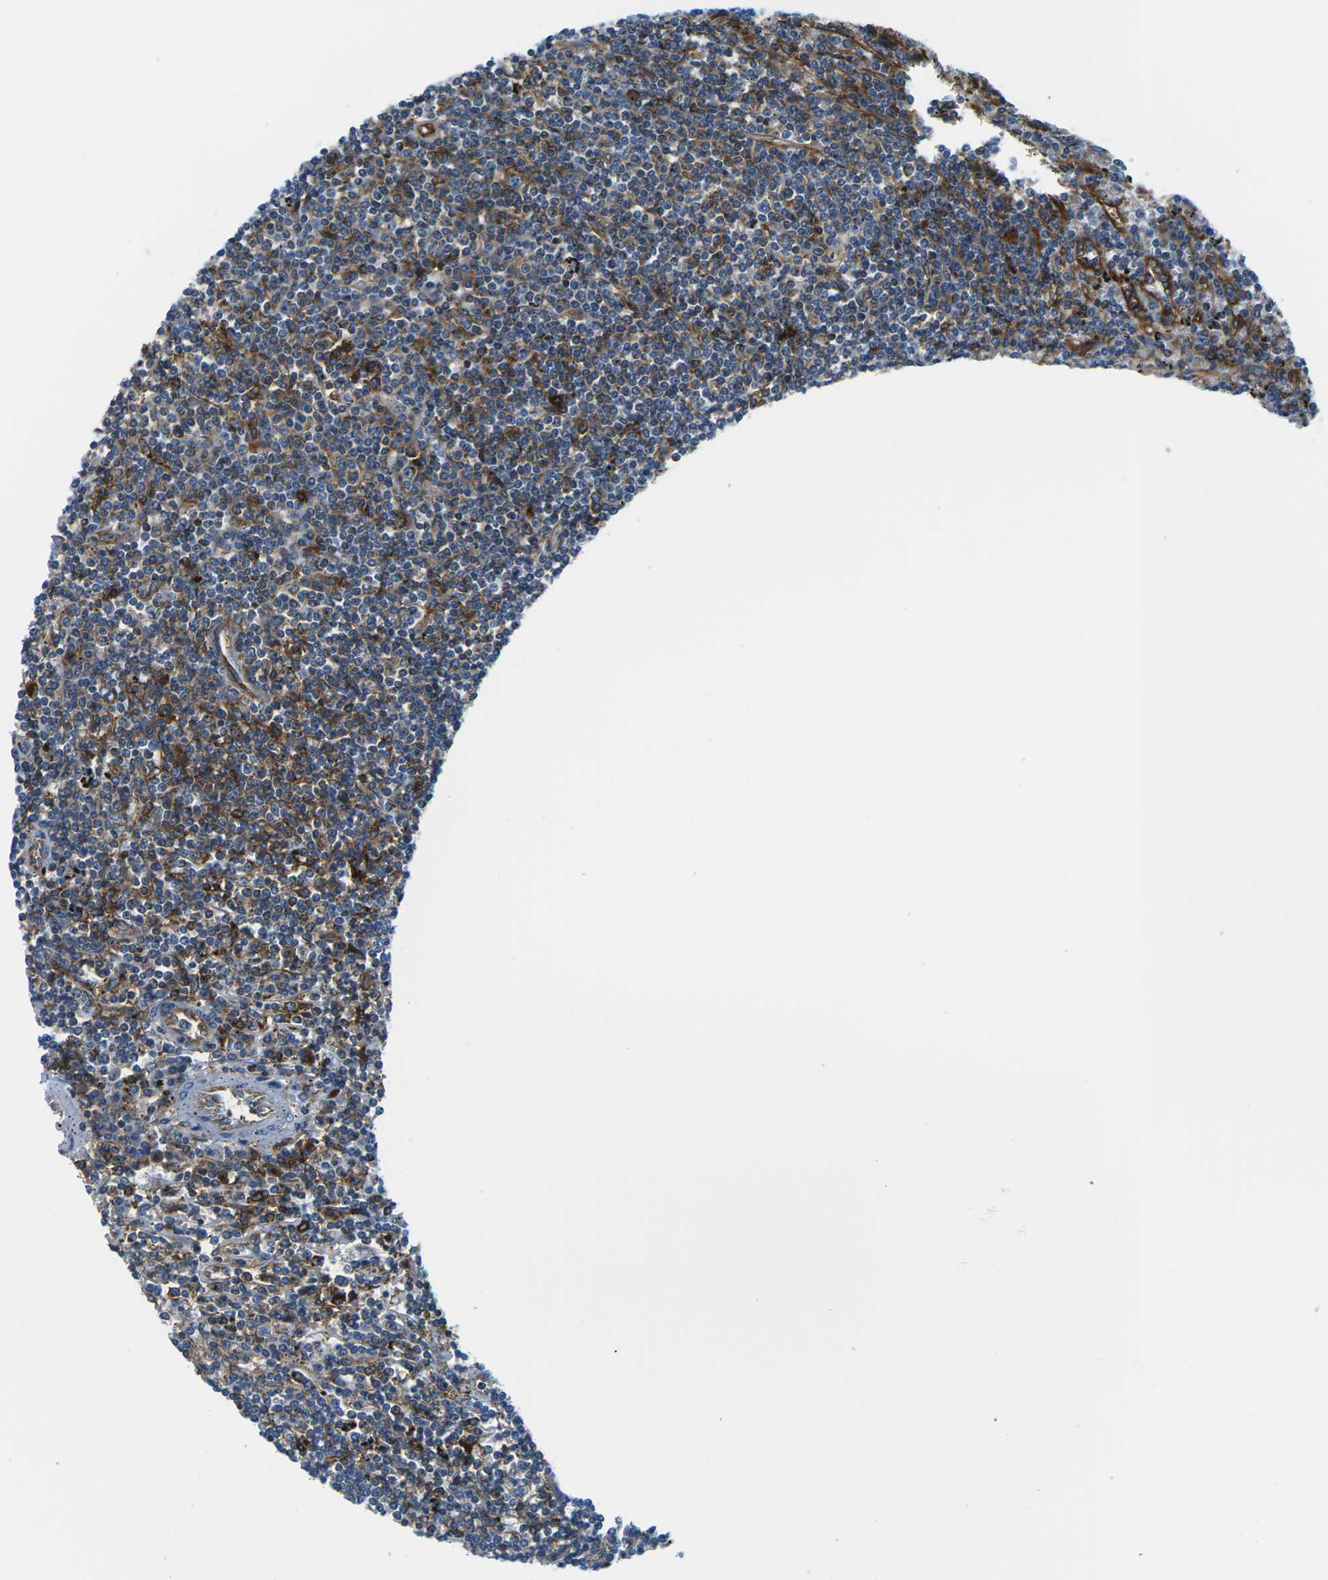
{"staining": {"intensity": "moderate", "quantity": "25%-75%", "location": "cytoplasmic/membranous"}, "tissue": "lymphoma", "cell_type": "Tumor cells", "image_type": "cancer", "snomed": [{"axis": "morphology", "description": "Malignant lymphoma, non-Hodgkin's type, Low grade"}, {"axis": "topography", "description": "Spleen"}], "caption": "Immunohistochemical staining of human malignant lymphoma, non-Hodgkin's type (low-grade) displays moderate cytoplasmic/membranous protein staining in approximately 25%-75% of tumor cells. (DAB (3,3'-diaminobenzidine) IHC, brown staining for protein, blue staining for nuclei).", "gene": "SOCS4", "patient": {"sex": "male", "age": 76}}